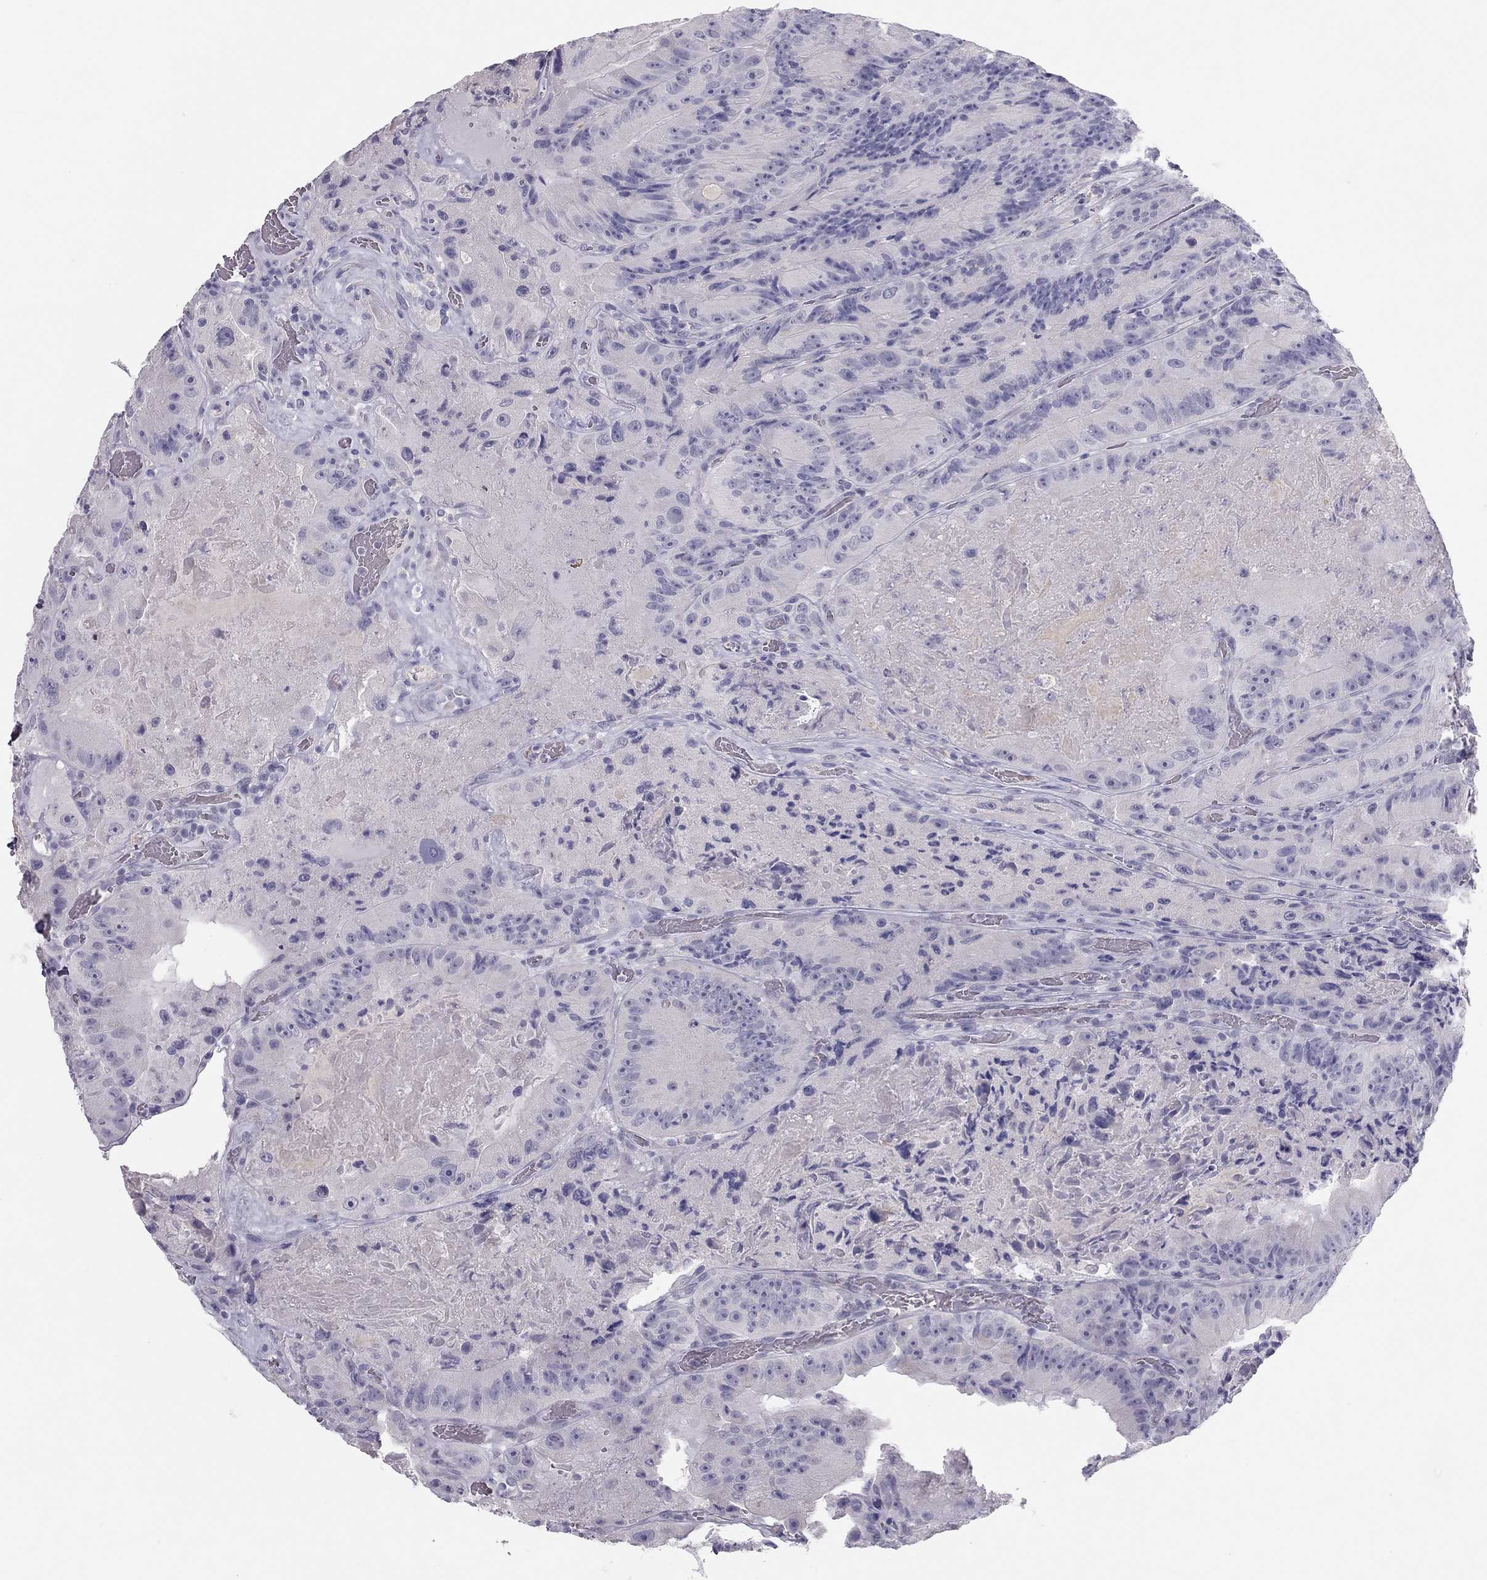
{"staining": {"intensity": "negative", "quantity": "none", "location": "none"}, "tissue": "colorectal cancer", "cell_type": "Tumor cells", "image_type": "cancer", "snomed": [{"axis": "morphology", "description": "Adenocarcinoma, NOS"}, {"axis": "topography", "description": "Colon"}], "caption": "An immunohistochemistry image of colorectal adenocarcinoma is shown. There is no staining in tumor cells of colorectal adenocarcinoma.", "gene": "SPATA12", "patient": {"sex": "female", "age": 86}}